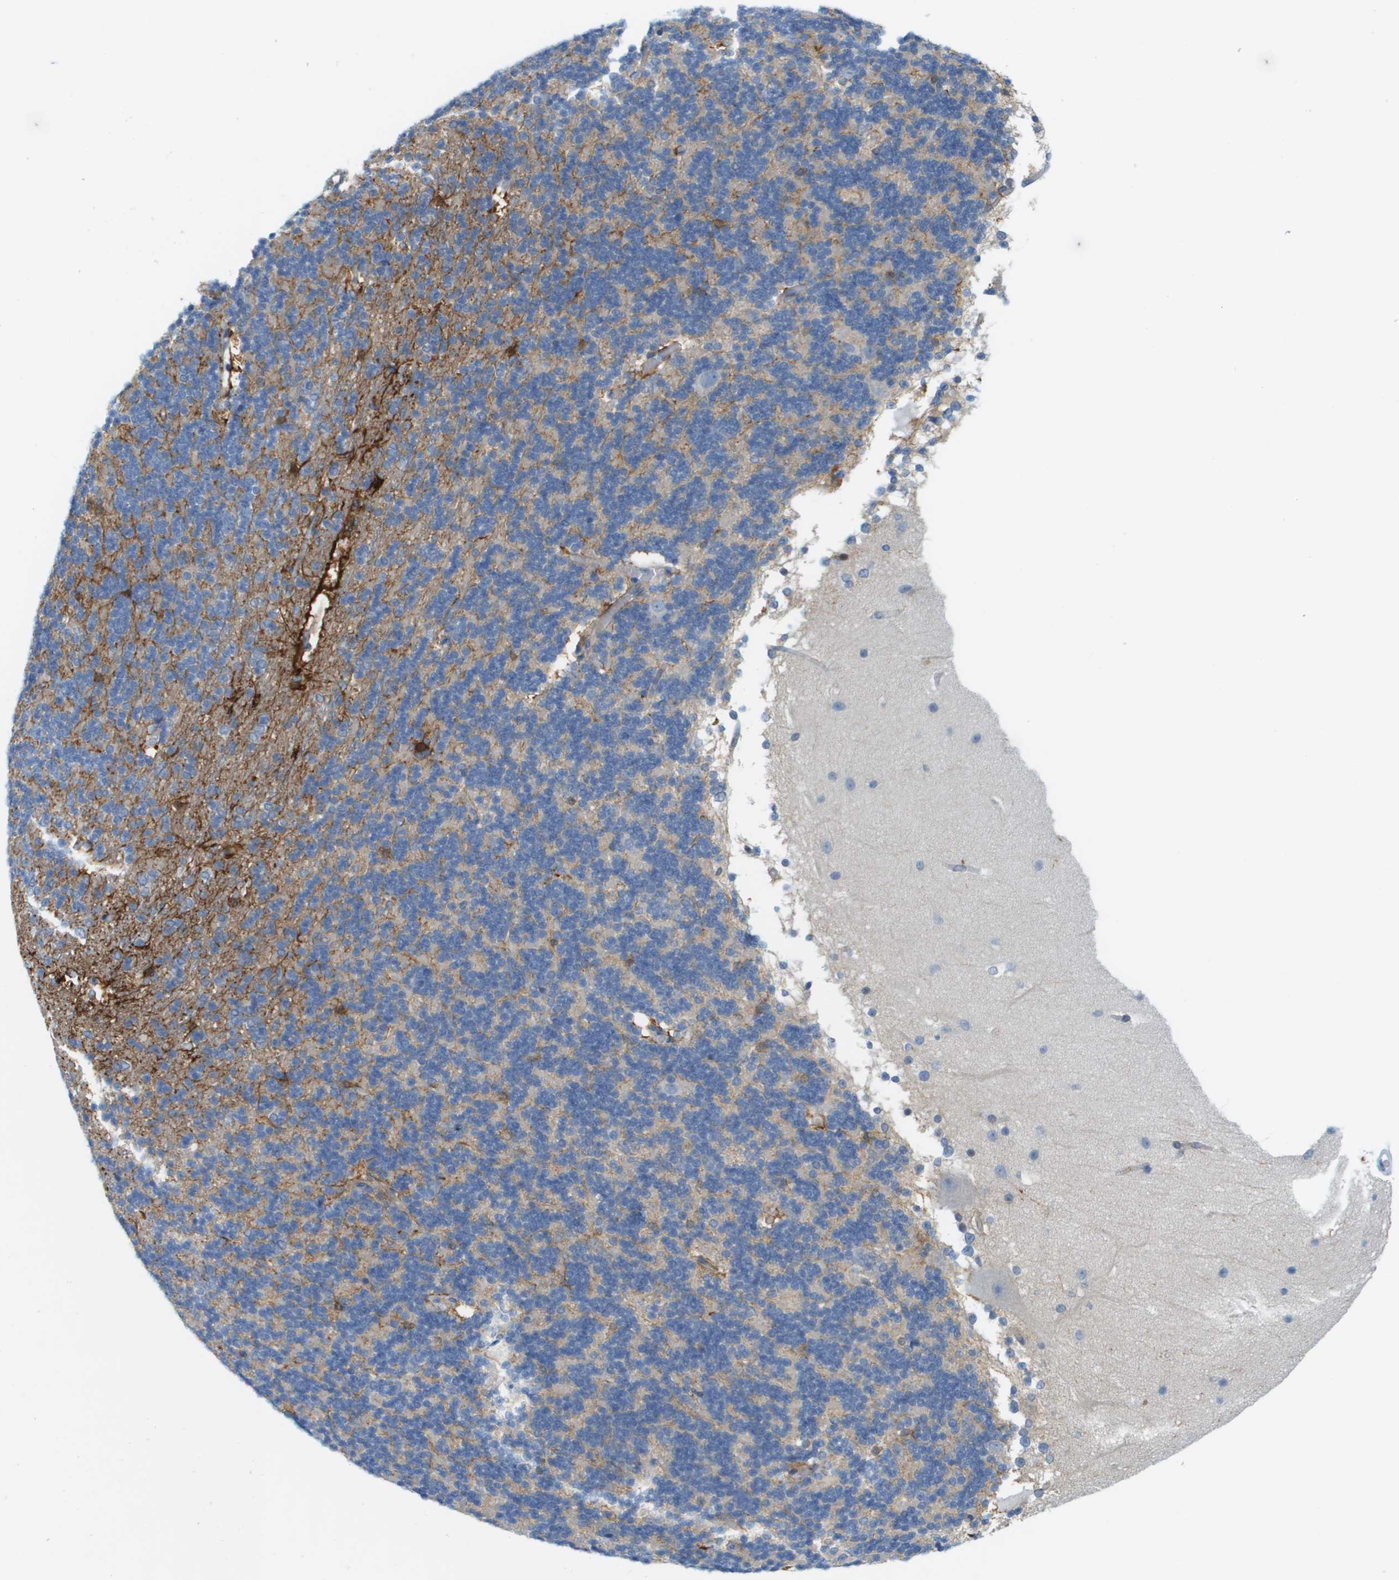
{"staining": {"intensity": "weak", "quantity": "25%-75%", "location": "cytoplasmic/membranous"}, "tissue": "cerebellum", "cell_type": "Cells in granular layer", "image_type": "normal", "snomed": [{"axis": "morphology", "description": "Normal tissue, NOS"}, {"axis": "topography", "description": "Cerebellum"}], "caption": "Immunohistochemical staining of unremarkable human cerebellum demonstrates weak cytoplasmic/membranous protein positivity in approximately 25%-75% of cells in granular layer.", "gene": "CUL9", "patient": {"sex": "female", "age": 19}}